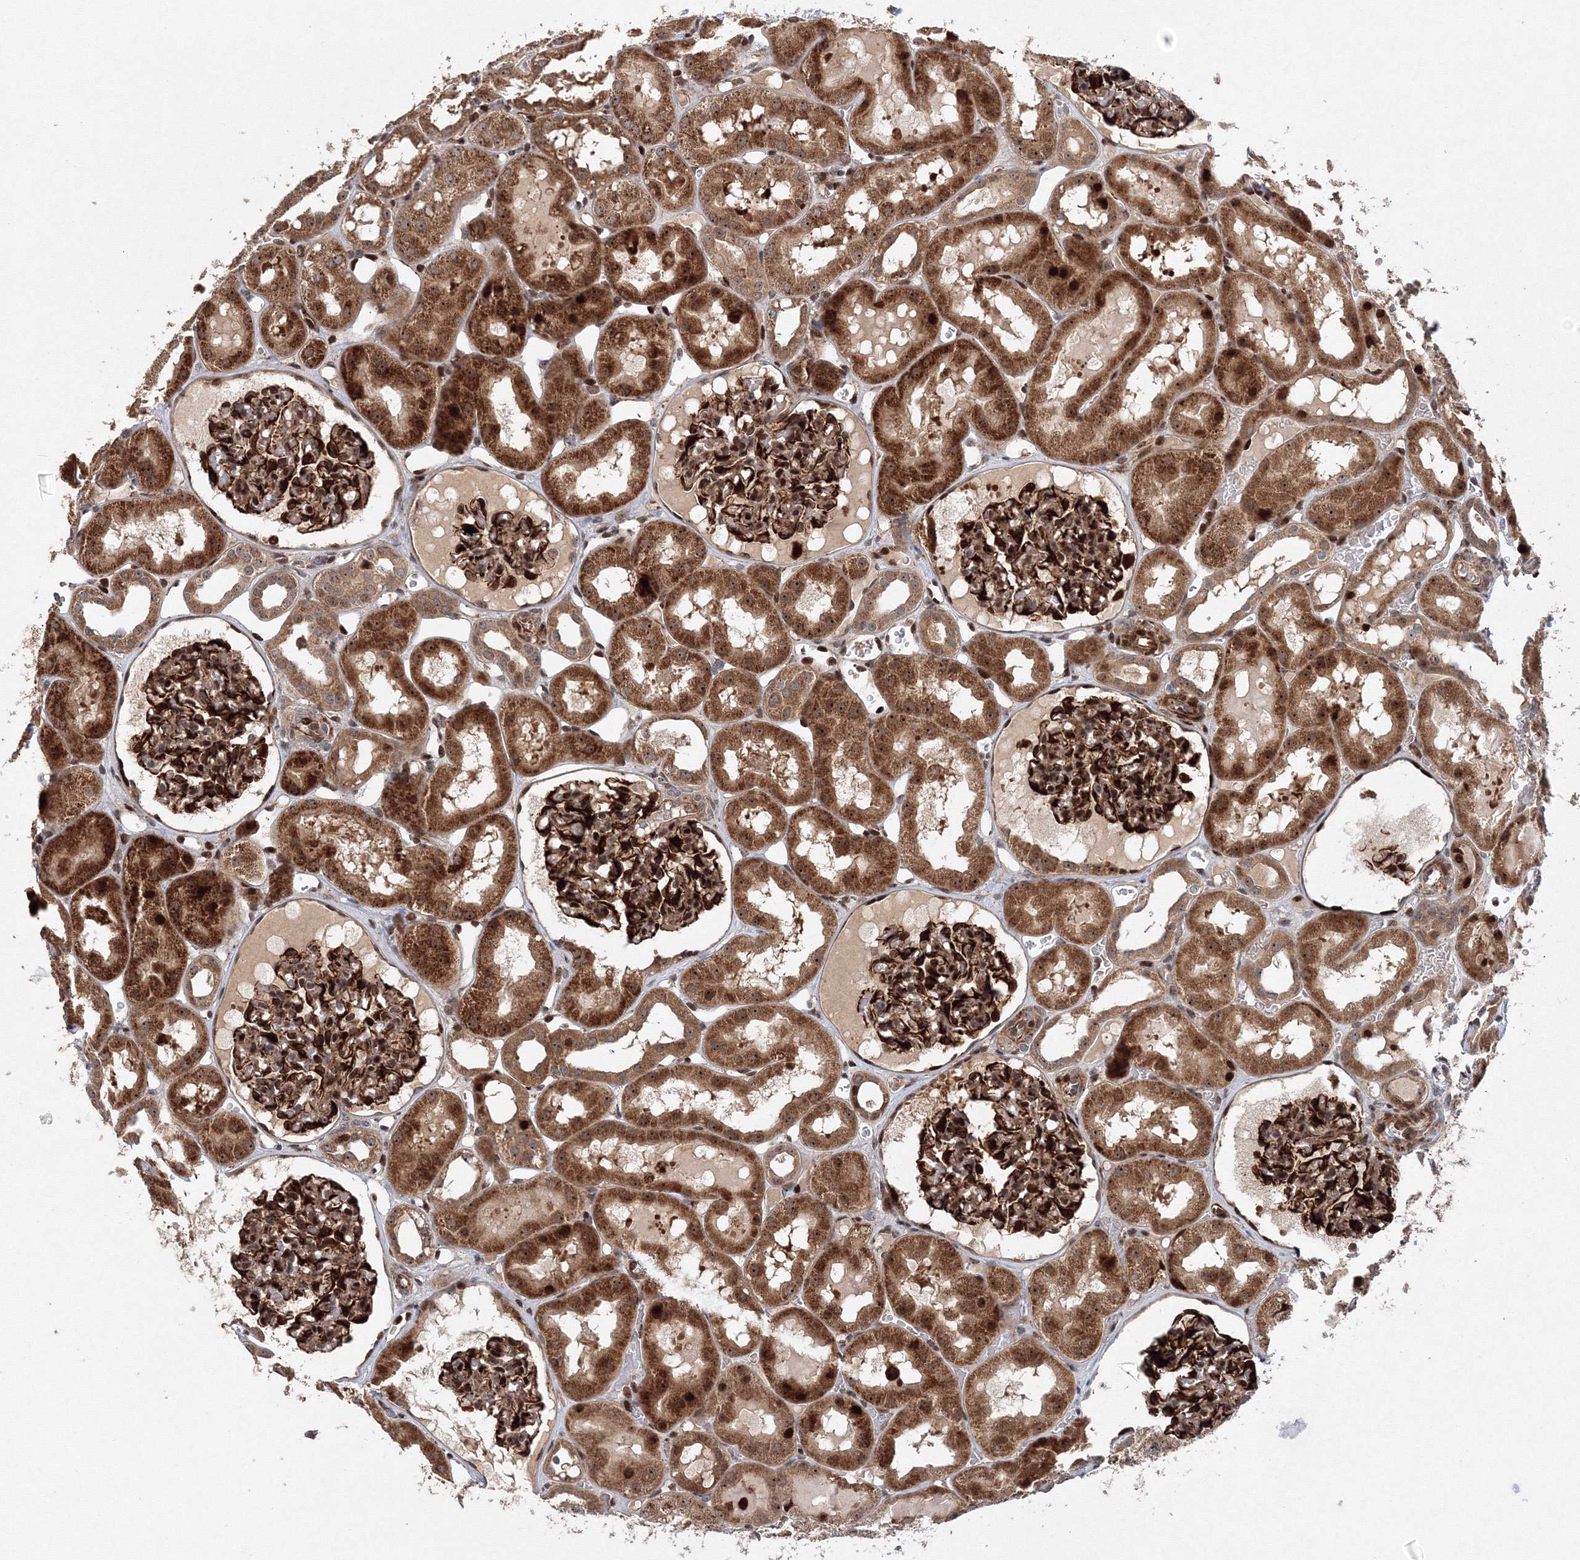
{"staining": {"intensity": "strong", "quantity": "25%-75%", "location": "cytoplasmic/membranous,nuclear"}, "tissue": "kidney", "cell_type": "Cells in glomeruli", "image_type": "normal", "snomed": [{"axis": "morphology", "description": "Normal tissue, NOS"}, {"axis": "topography", "description": "Kidney"}, {"axis": "topography", "description": "Urinary bladder"}], "caption": "The image reveals a brown stain indicating the presence of a protein in the cytoplasmic/membranous,nuclear of cells in glomeruli in kidney.", "gene": "ANKAR", "patient": {"sex": "male", "age": 16}}